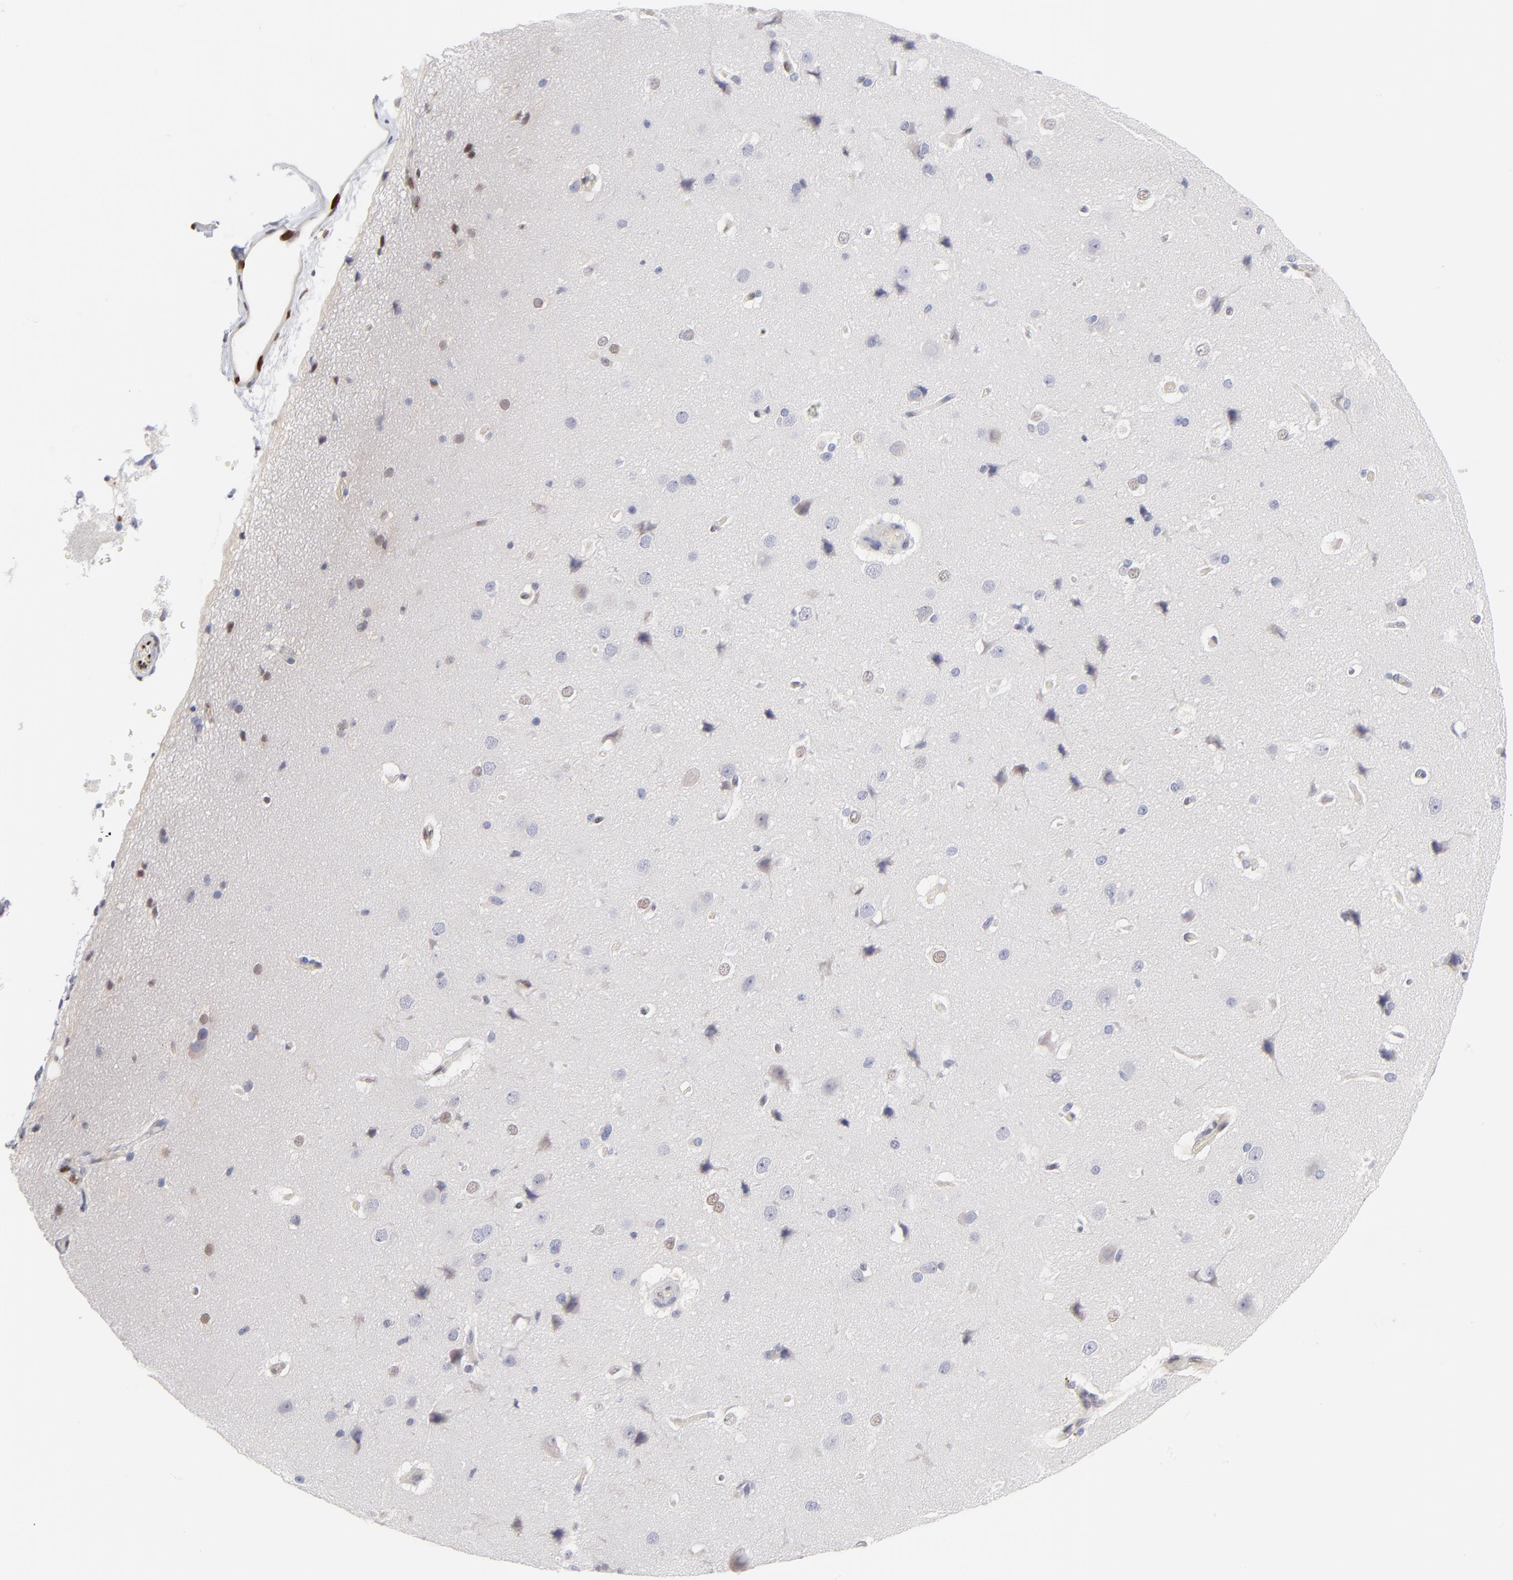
{"staining": {"intensity": "moderate", "quantity": "<25%", "location": "nuclear"}, "tissue": "cerebral cortex", "cell_type": "Endothelial cells", "image_type": "normal", "snomed": [{"axis": "morphology", "description": "Normal tissue, NOS"}, {"axis": "topography", "description": "Cerebral cortex"}], "caption": "Immunohistochemical staining of benign cerebral cortex reveals <25% levels of moderate nuclear protein positivity in approximately <25% of endothelial cells.", "gene": "STAT3", "patient": {"sex": "female", "age": 45}}